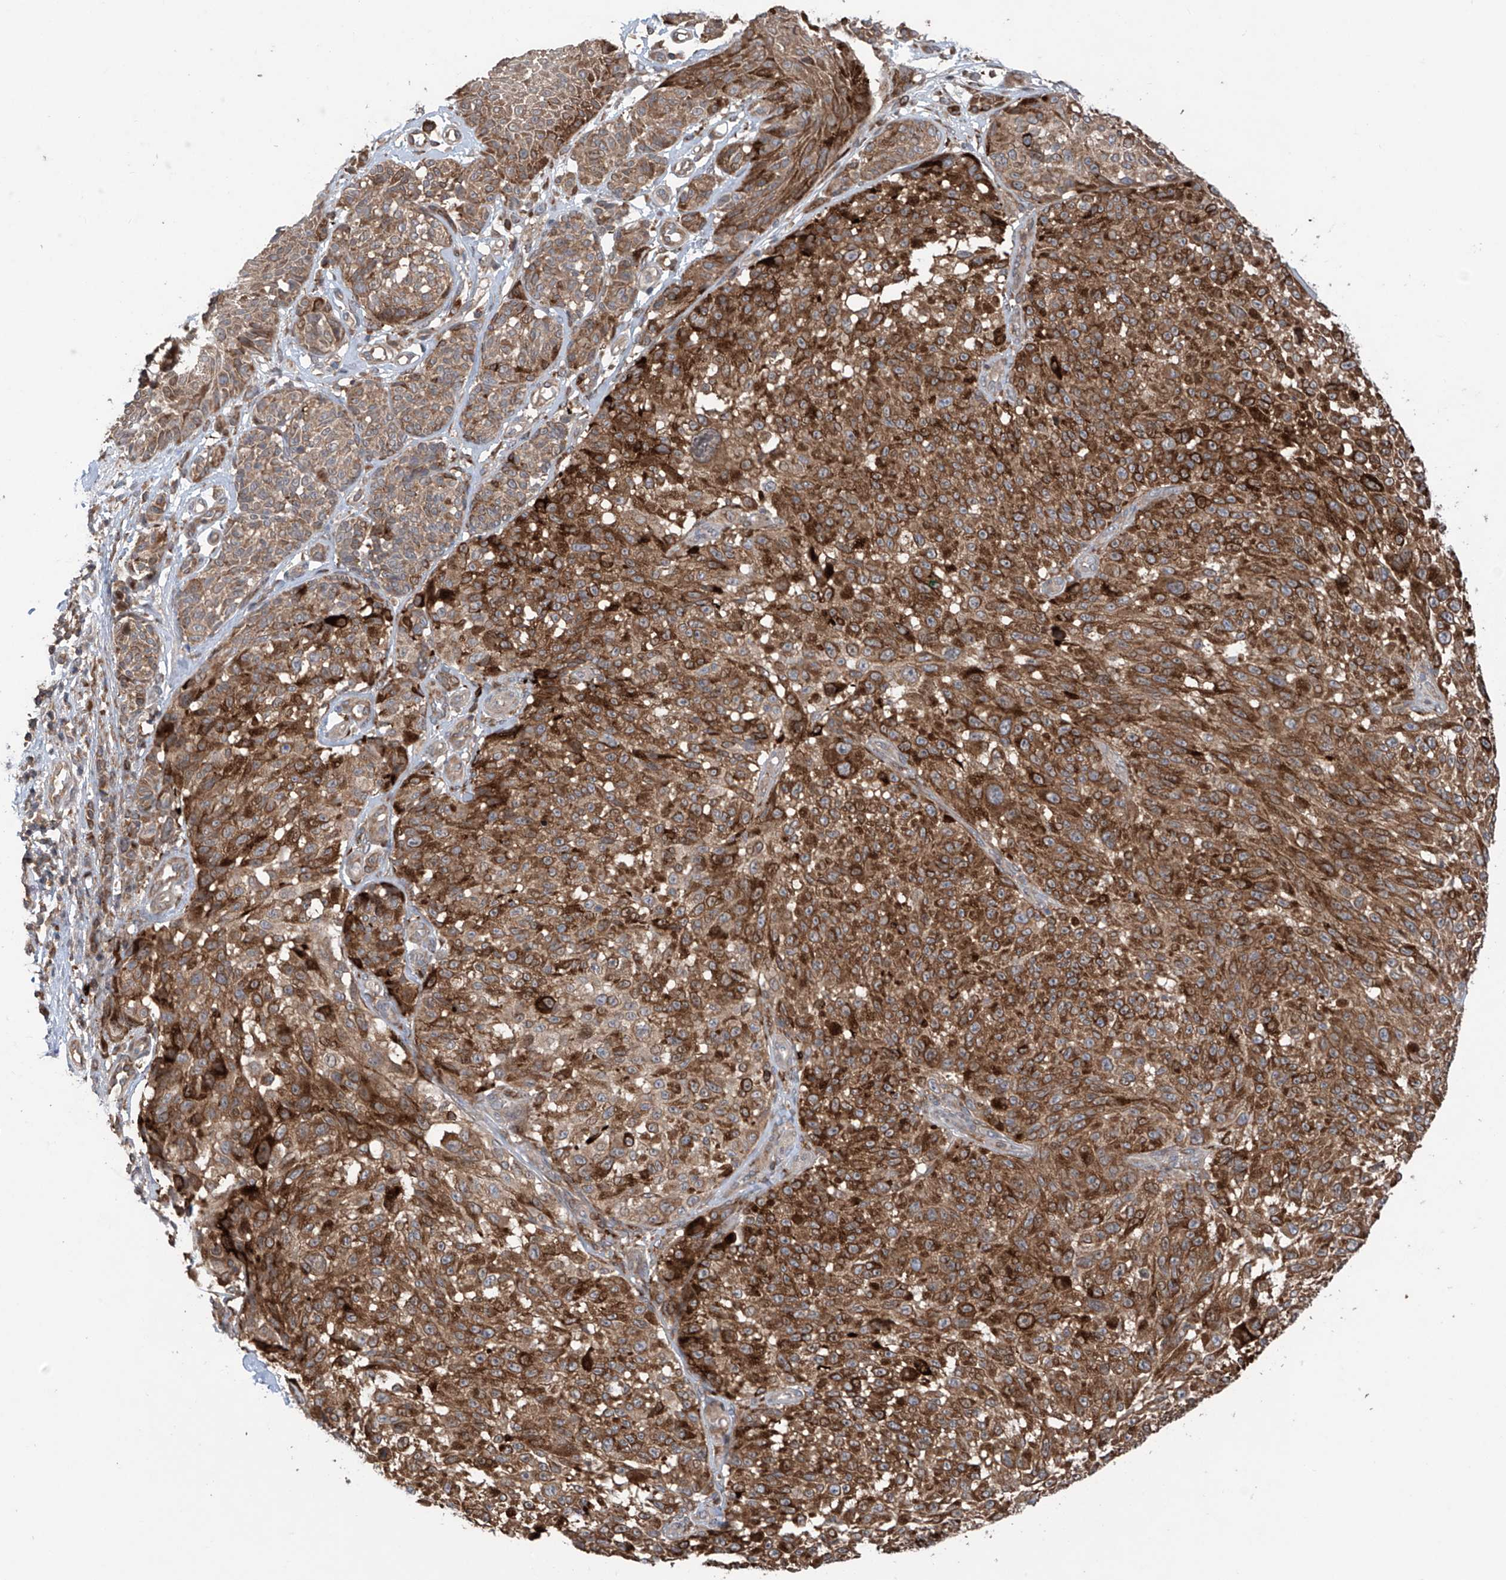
{"staining": {"intensity": "strong", "quantity": ">75%", "location": "cytoplasmic/membranous"}, "tissue": "melanoma", "cell_type": "Tumor cells", "image_type": "cancer", "snomed": [{"axis": "morphology", "description": "Malignant melanoma, NOS"}, {"axis": "topography", "description": "Skin"}], "caption": "DAB immunohistochemical staining of melanoma demonstrates strong cytoplasmic/membranous protein expression in about >75% of tumor cells. Ihc stains the protein in brown and the nuclei are stained blue.", "gene": "SAMD3", "patient": {"sex": "male", "age": 83}}